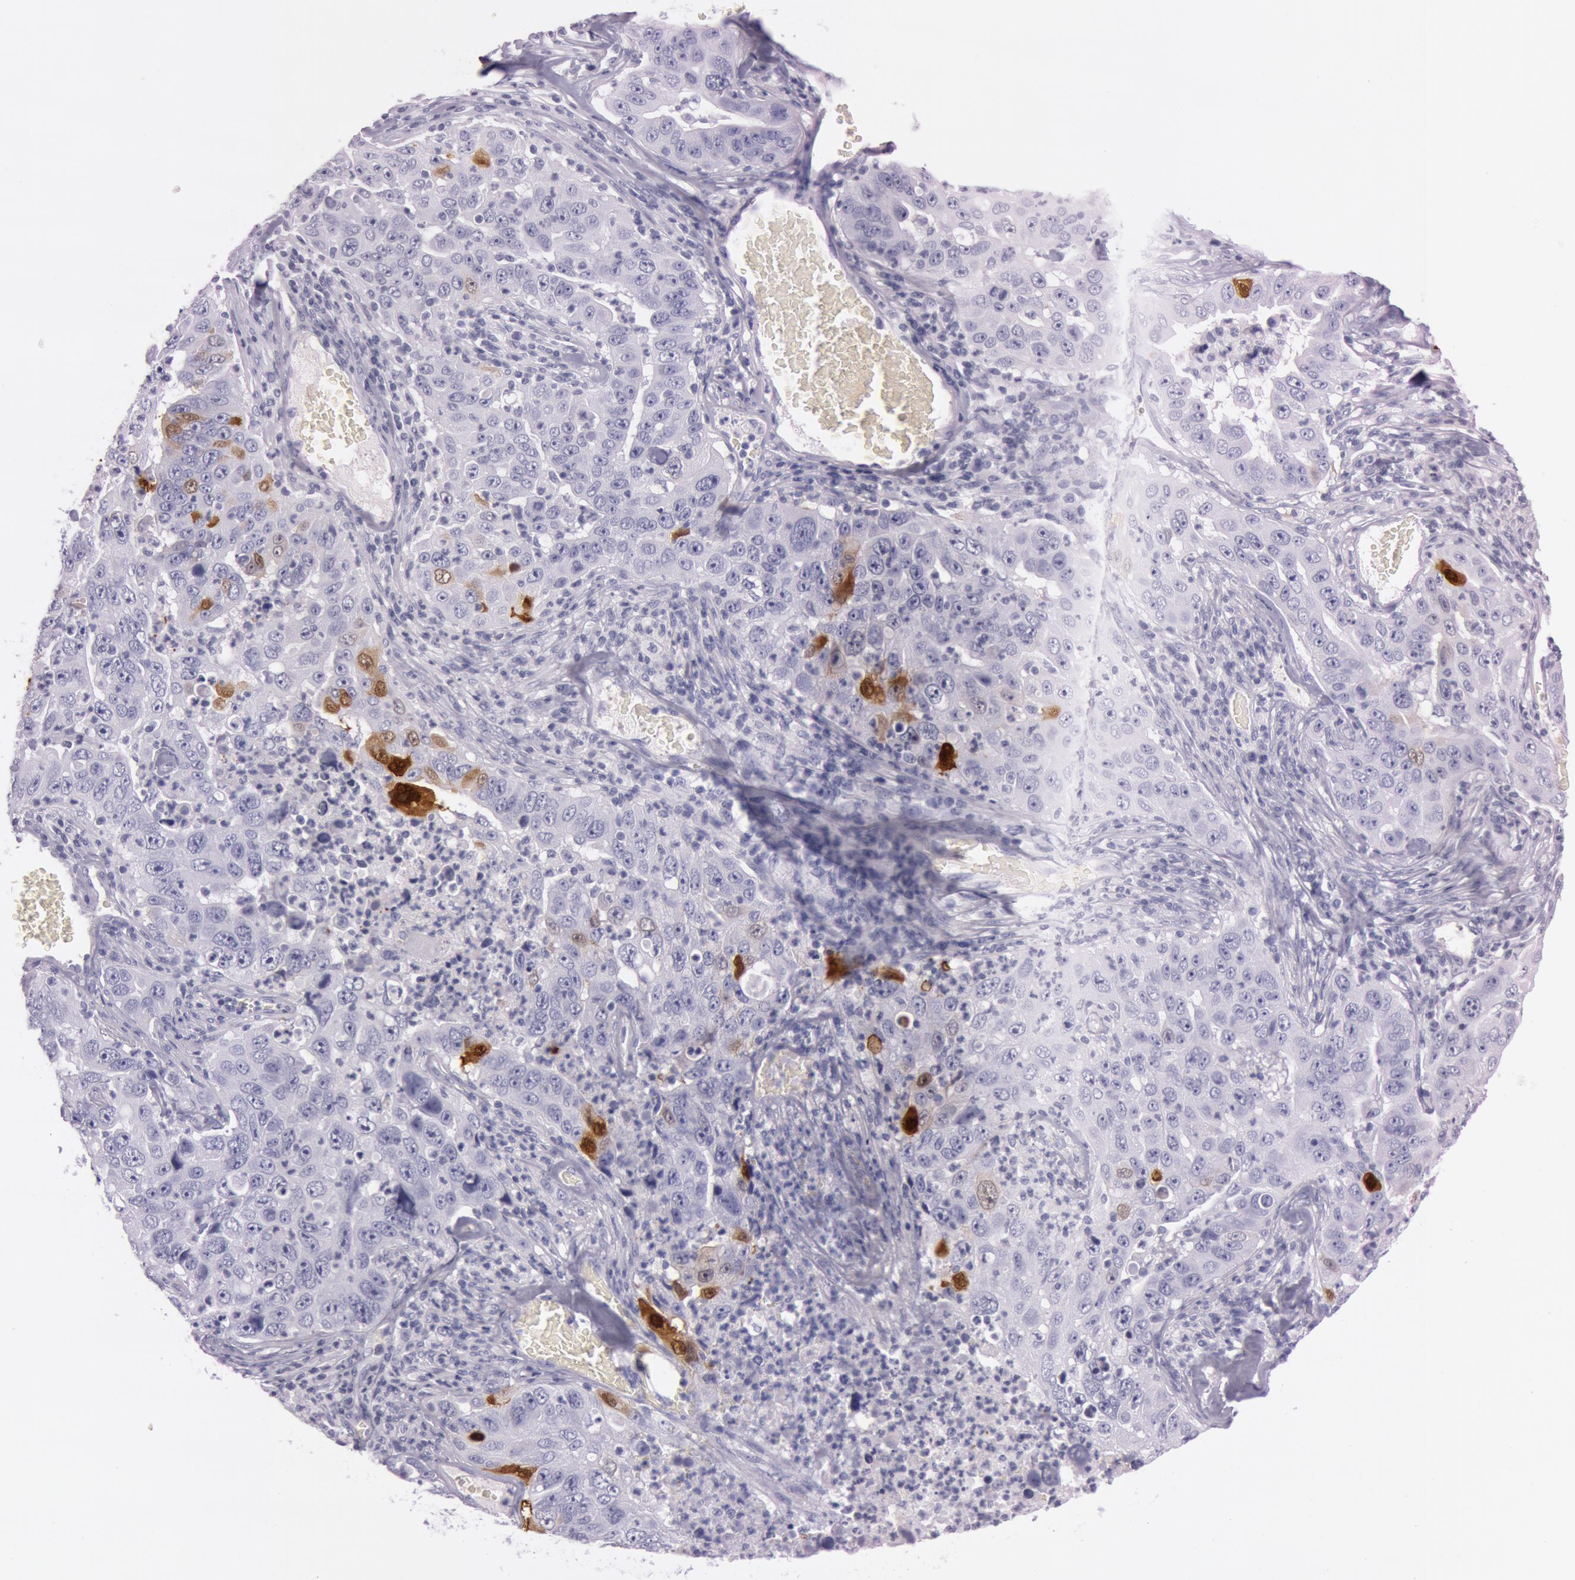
{"staining": {"intensity": "moderate", "quantity": "<25%", "location": "cytoplasmic/membranous"}, "tissue": "lung cancer", "cell_type": "Tumor cells", "image_type": "cancer", "snomed": [{"axis": "morphology", "description": "Squamous cell carcinoma, NOS"}, {"axis": "topography", "description": "Lung"}], "caption": "Immunohistochemistry staining of lung cancer (squamous cell carcinoma), which displays low levels of moderate cytoplasmic/membranous staining in approximately <25% of tumor cells indicating moderate cytoplasmic/membranous protein staining. The staining was performed using DAB (brown) for protein detection and nuclei were counterstained in hematoxylin (blue).", "gene": "S100A7", "patient": {"sex": "male", "age": 64}}